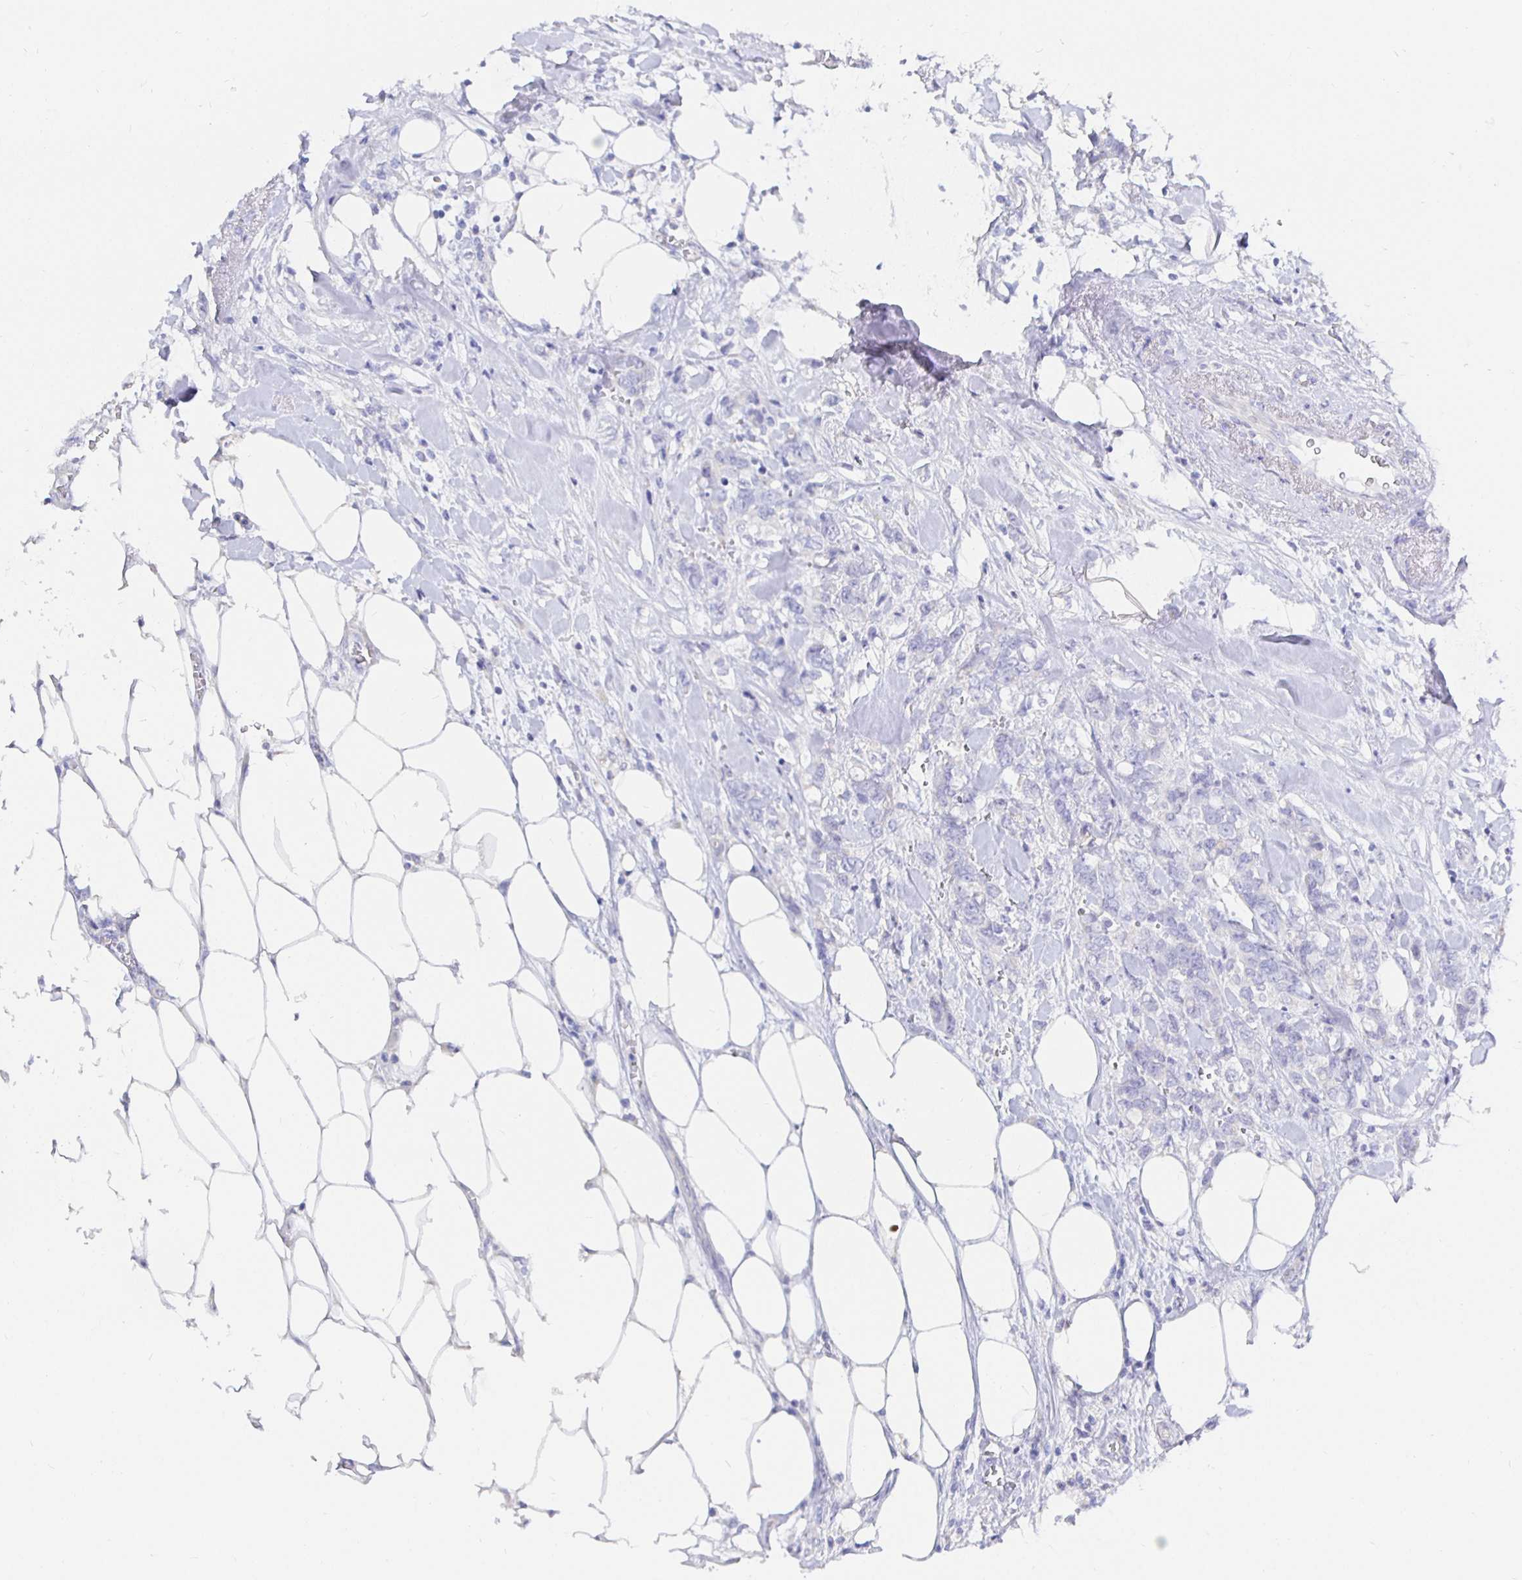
{"staining": {"intensity": "negative", "quantity": "none", "location": "none"}, "tissue": "breast cancer", "cell_type": "Tumor cells", "image_type": "cancer", "snomed": [{"axis": "morphology", "description": "Lobular carcinoma"}, {"axis": "topography", "description": "Breast"}], "caption": "This image is of breast cancer stained with immunohistochemistry (IHC) to label a protein in brown with the nuclei are counter-stained blue. There is no expression in tumor cells.", "gene": "UMOD", "patient": {"sex": "female", "age": 91}}